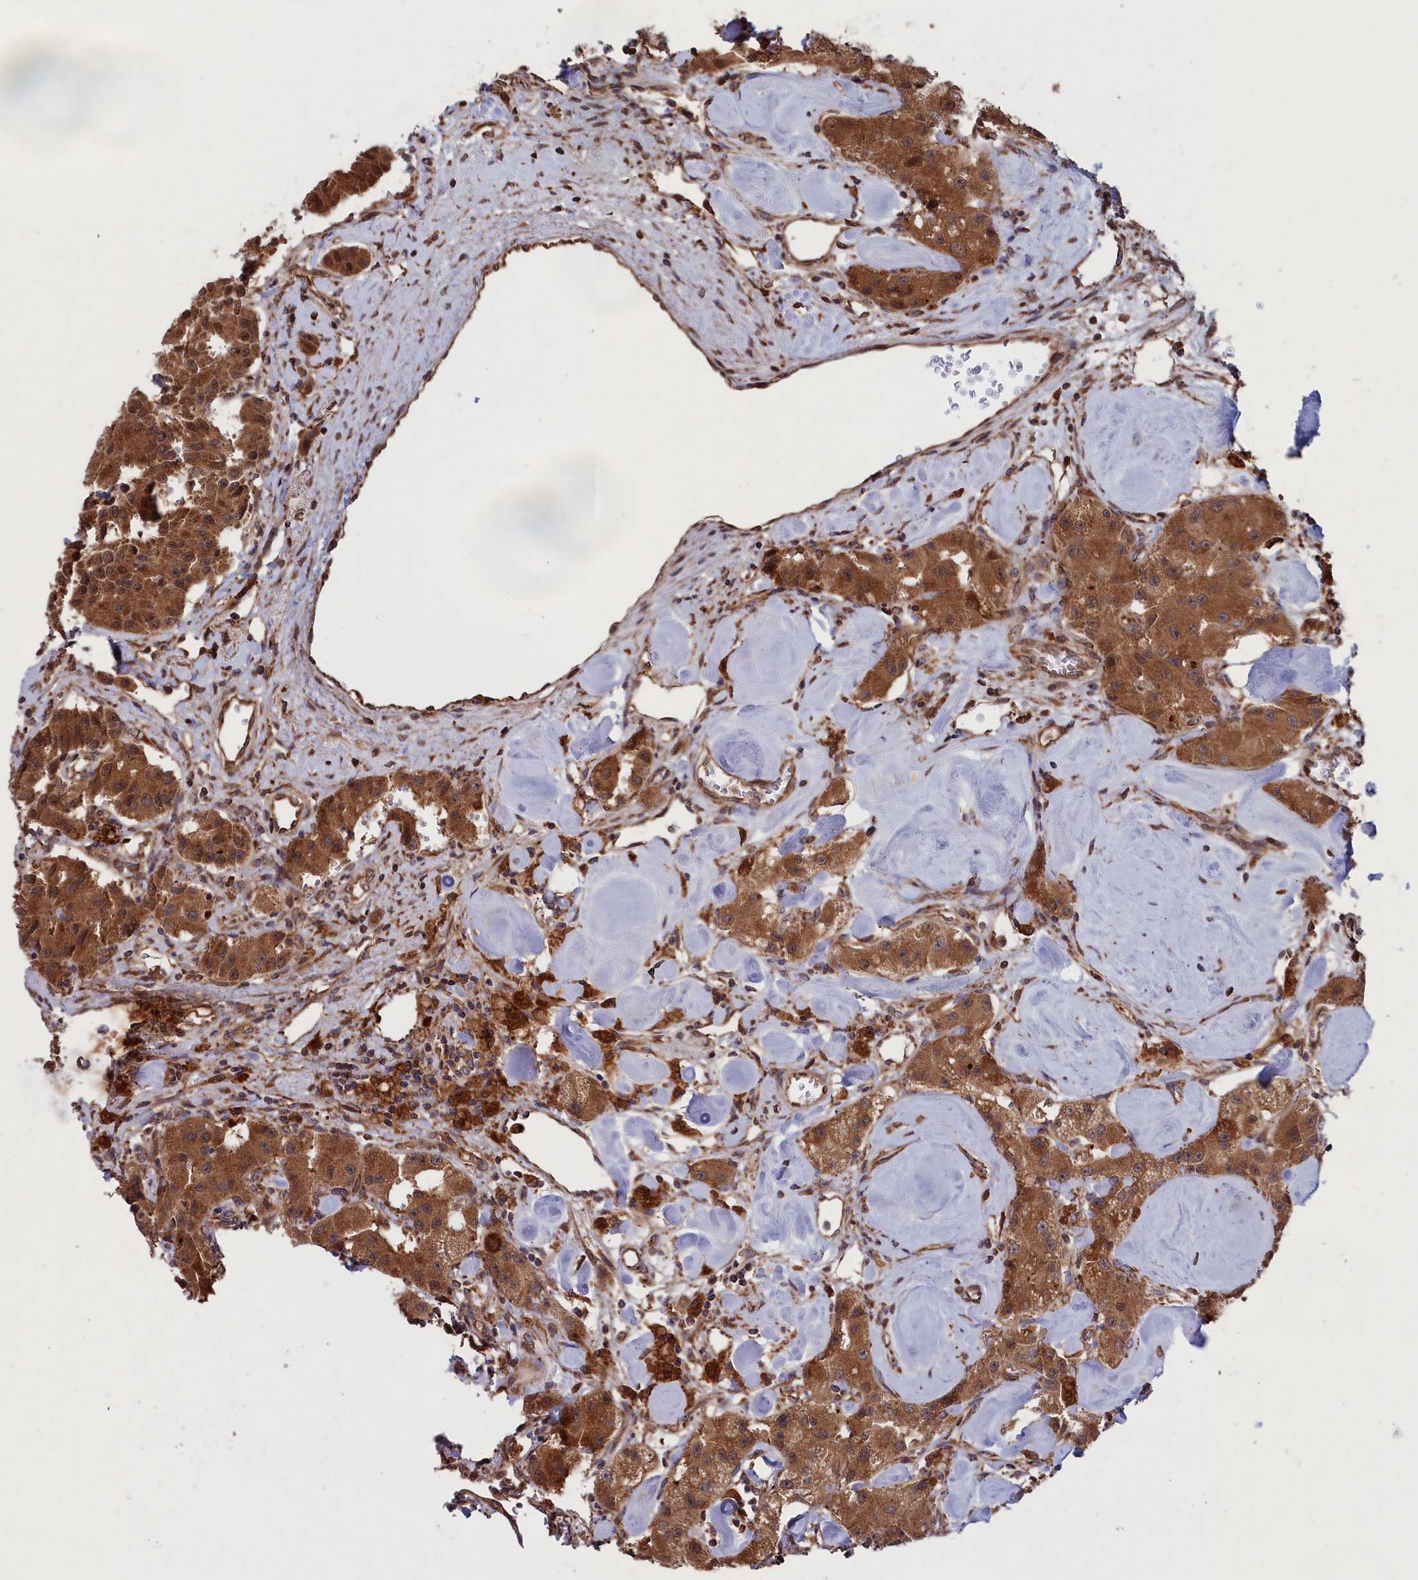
{"staining": {"intensity": "moderate", "quantity": ">75%", "location": "cytoplasmic/membranous"}, "tissue": "carcinoid", "cell_type": "Tumor cells", "image_type": "cancer", "snomed": [{"axis": "morphology", "description": "Carcinoid, malignant, NOS"}, {"axis": "topography", "description": "Pancreas"}], "caption": "A brown stain highlights moderate cytoplasmic/membranous expression of a protein in carcinoid tumor cells.", "gene": "PLA2G4C", "patient": {"sex": "male", "age": 41}}